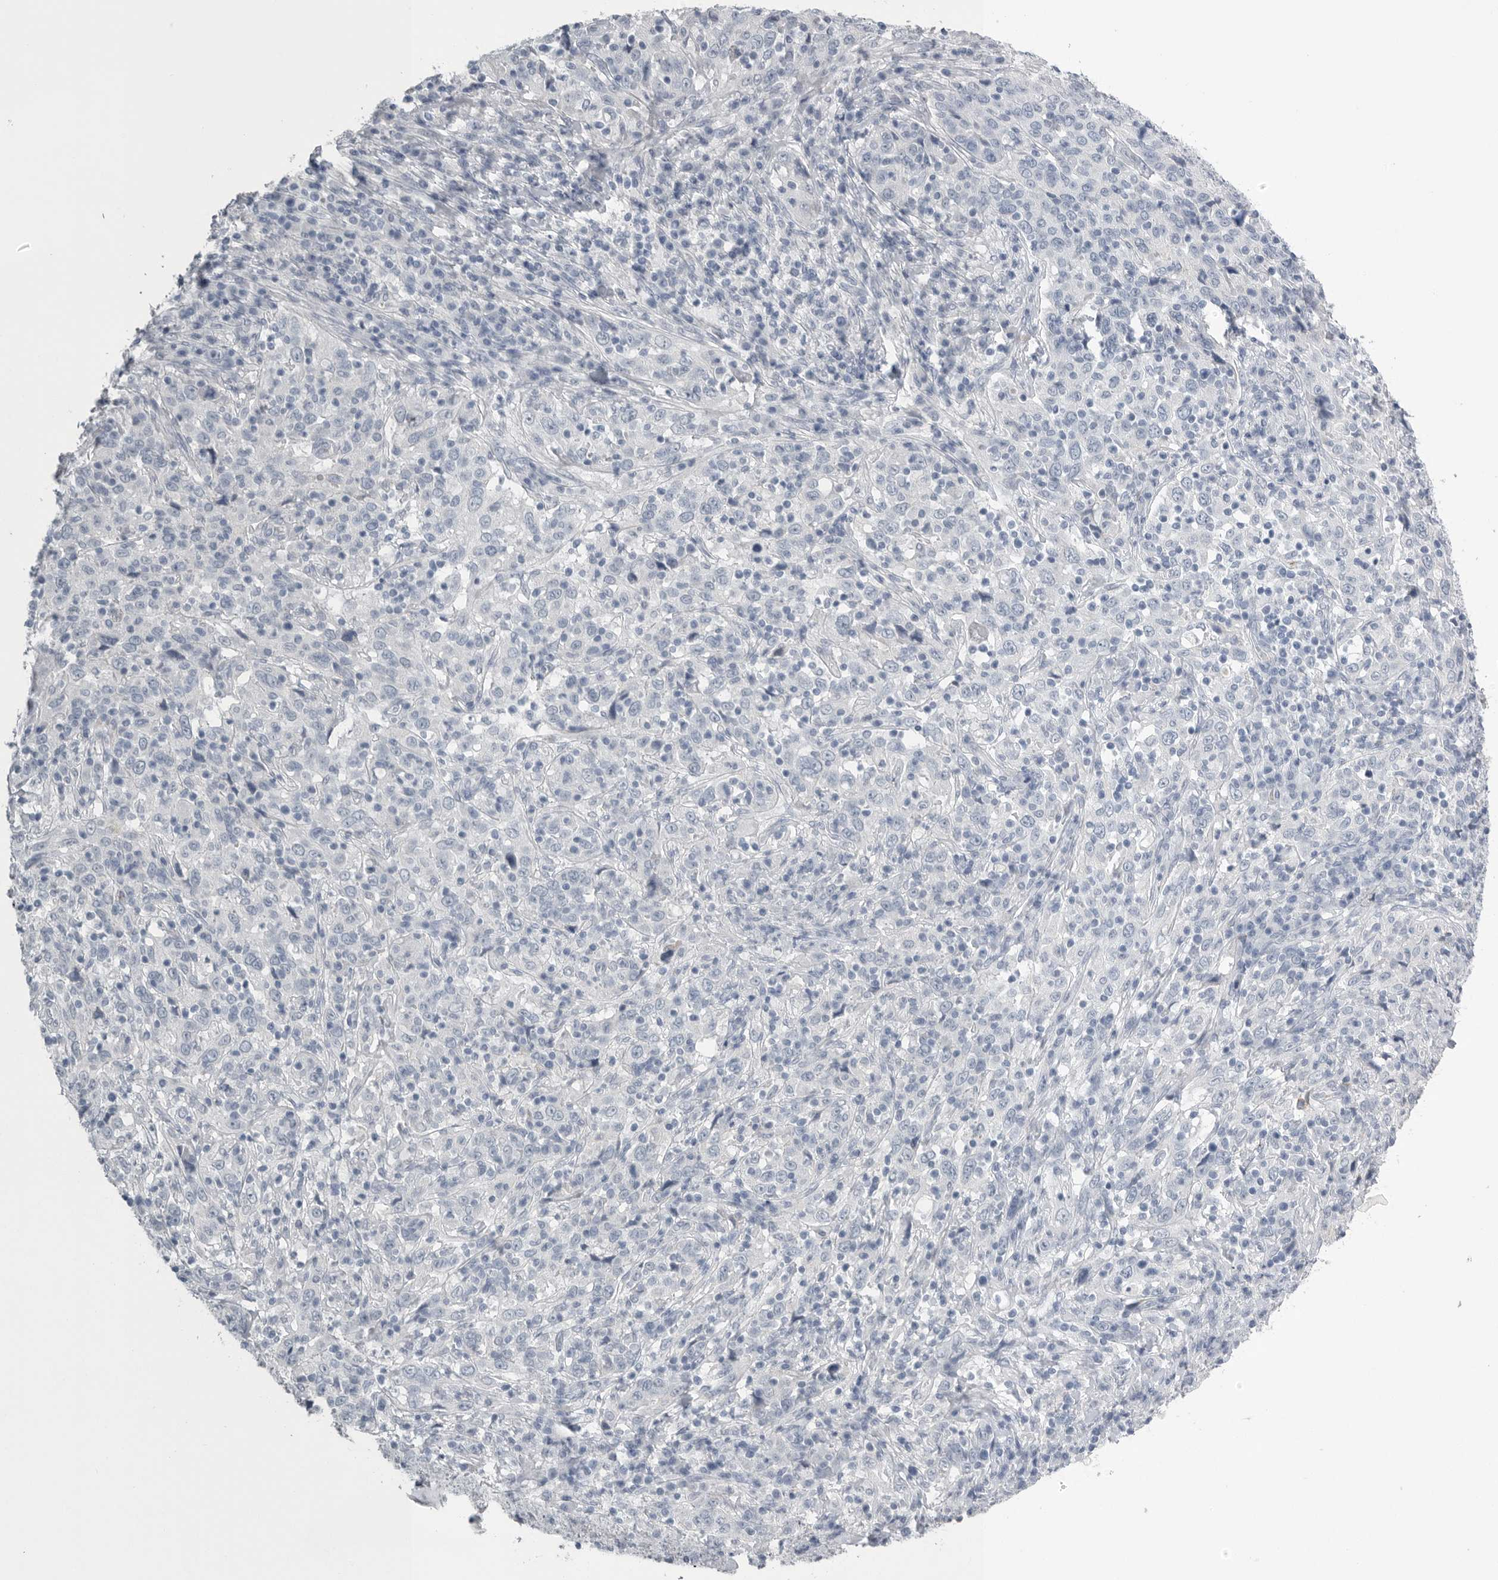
{"staining": {"intensity": "negative", "quantity": "none", "location": "none"}, "tissue": "cervical cancer", "cell_type": "Tumor cells", "image_type": "cancer", "snomed": [{"axis": "morphology", "description": "Squamous cell carcinoma, NOS"}, {"axis": "topography", "description": "Cervix"}], "caption": "Immunohistochemistry (IHC) of cervical cancer reveals no positivity in tumor cells.", "gene": "TIMP1", "patient": {"sex": "female", "age": 46}}